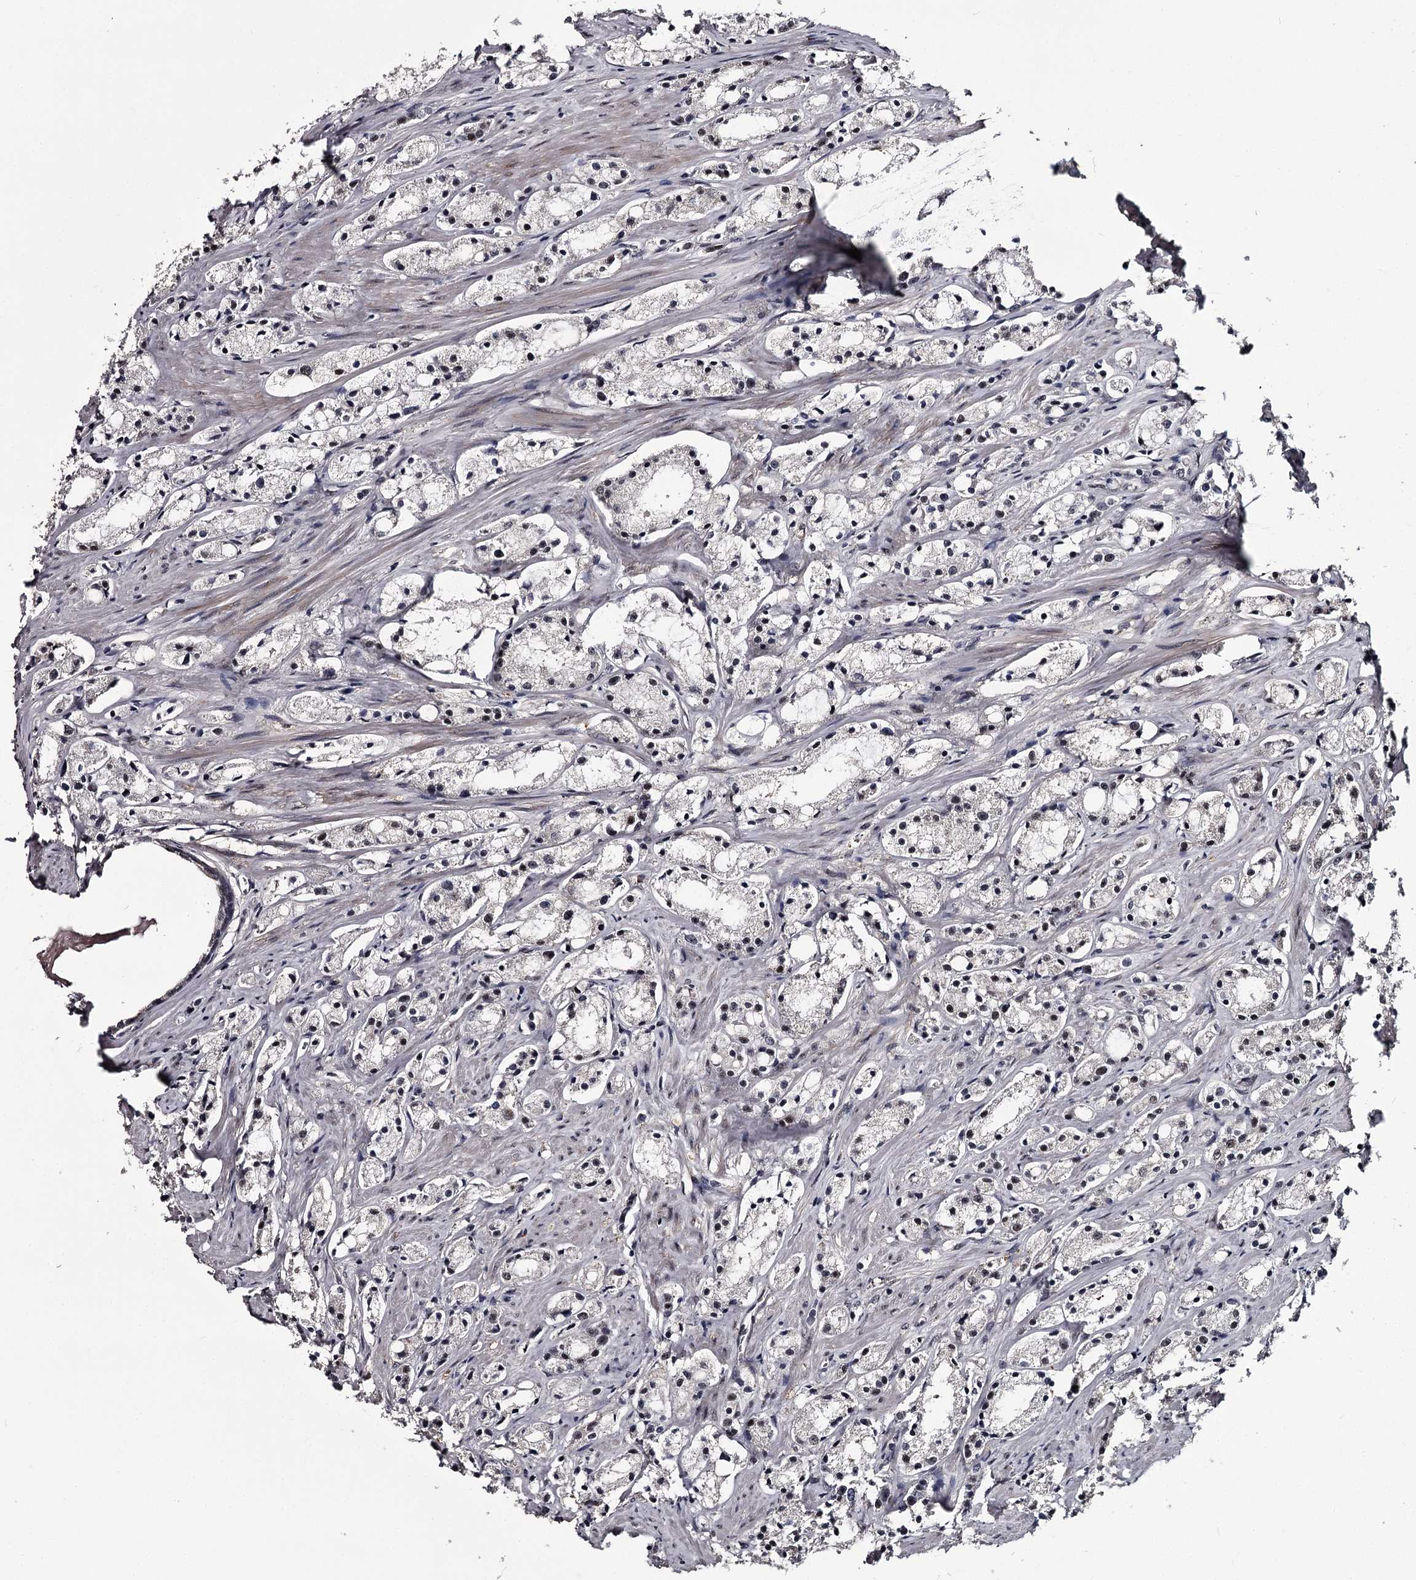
{"staining": {"intensity": "negative", "quantity": "none", "location": "none"}, "tissue": "prostate cancer", "cell_type": "Tumor cells", "image_type": "cancer", "snomed": [{"axis": "morphology", "description": "Adenocarcinoma, High grade"}, {"axis": "topography", "description": "Prostate"}], "caption": "Tumor cells are negative for protein expression in human high-grade adenocarcinoma (prostate).", "gene": "RNF44", "patient": {"sex": "male", "age": 66}}